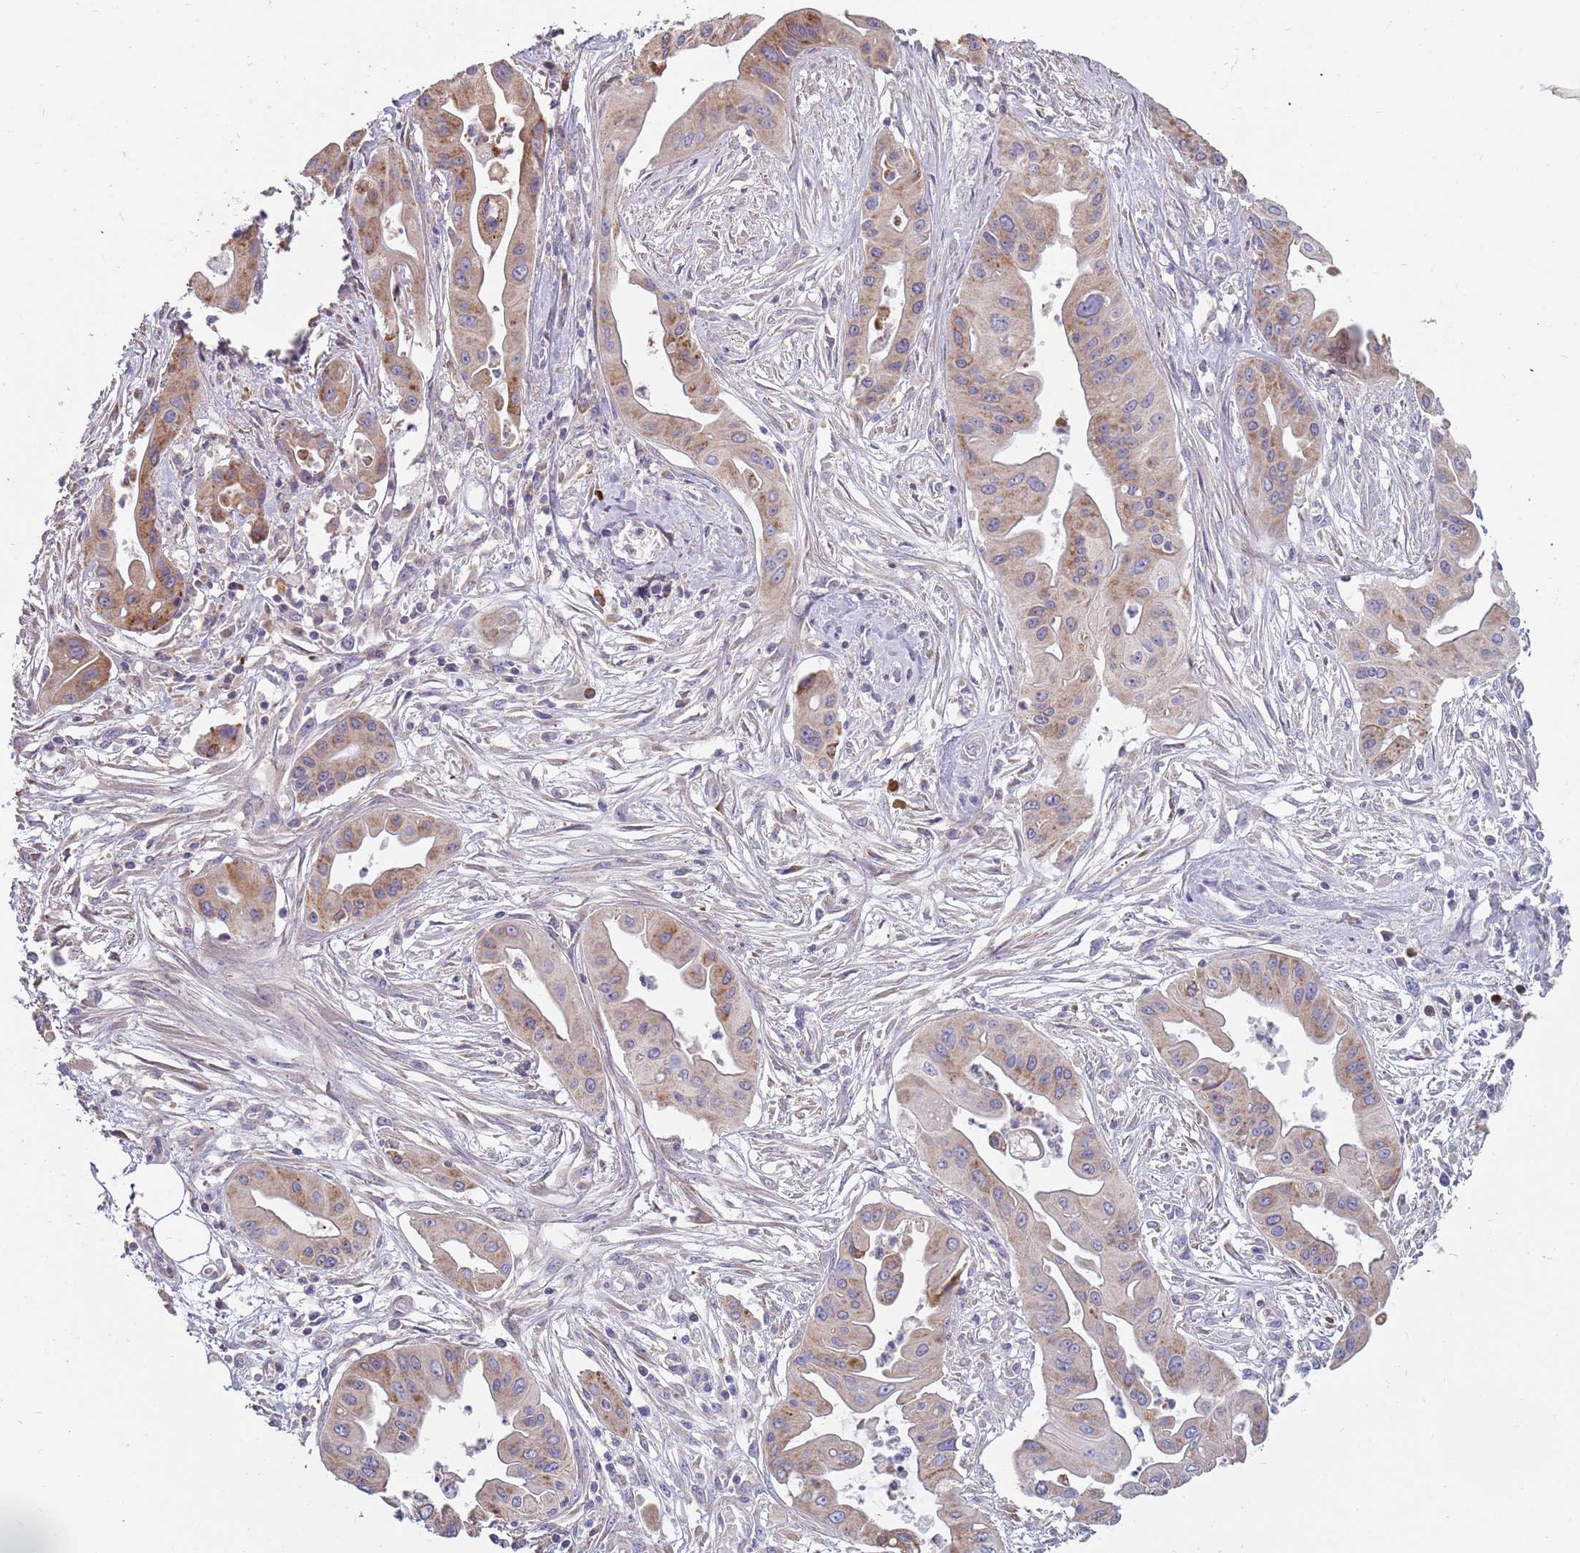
{"staining": {"intensity": "moderate", "quantity": "25%-75%", "location": "cytoplasmic/membranous"}, "tissue": "ovarian cancer", "cell_type": "Tumor cells", "image_type": "cancer", "snomed": [{"axis": "morphology", "description": "Cystadenocarcinoma, mucinous, NOS"}, {"axis": "topography", "description": "Ovary"}], "caption": "The immunohistochemical stain labels moderate cytoplasmic/membranous positivity in tumor cells of ovarian cancer (mucinous cystadenocarcinoma) tissue. Immunohistochemistry stains the protein in brown and the nuclei are stained blue.", "gene": "SUSD1", "patient": {"sex": "female", "age": 70}}